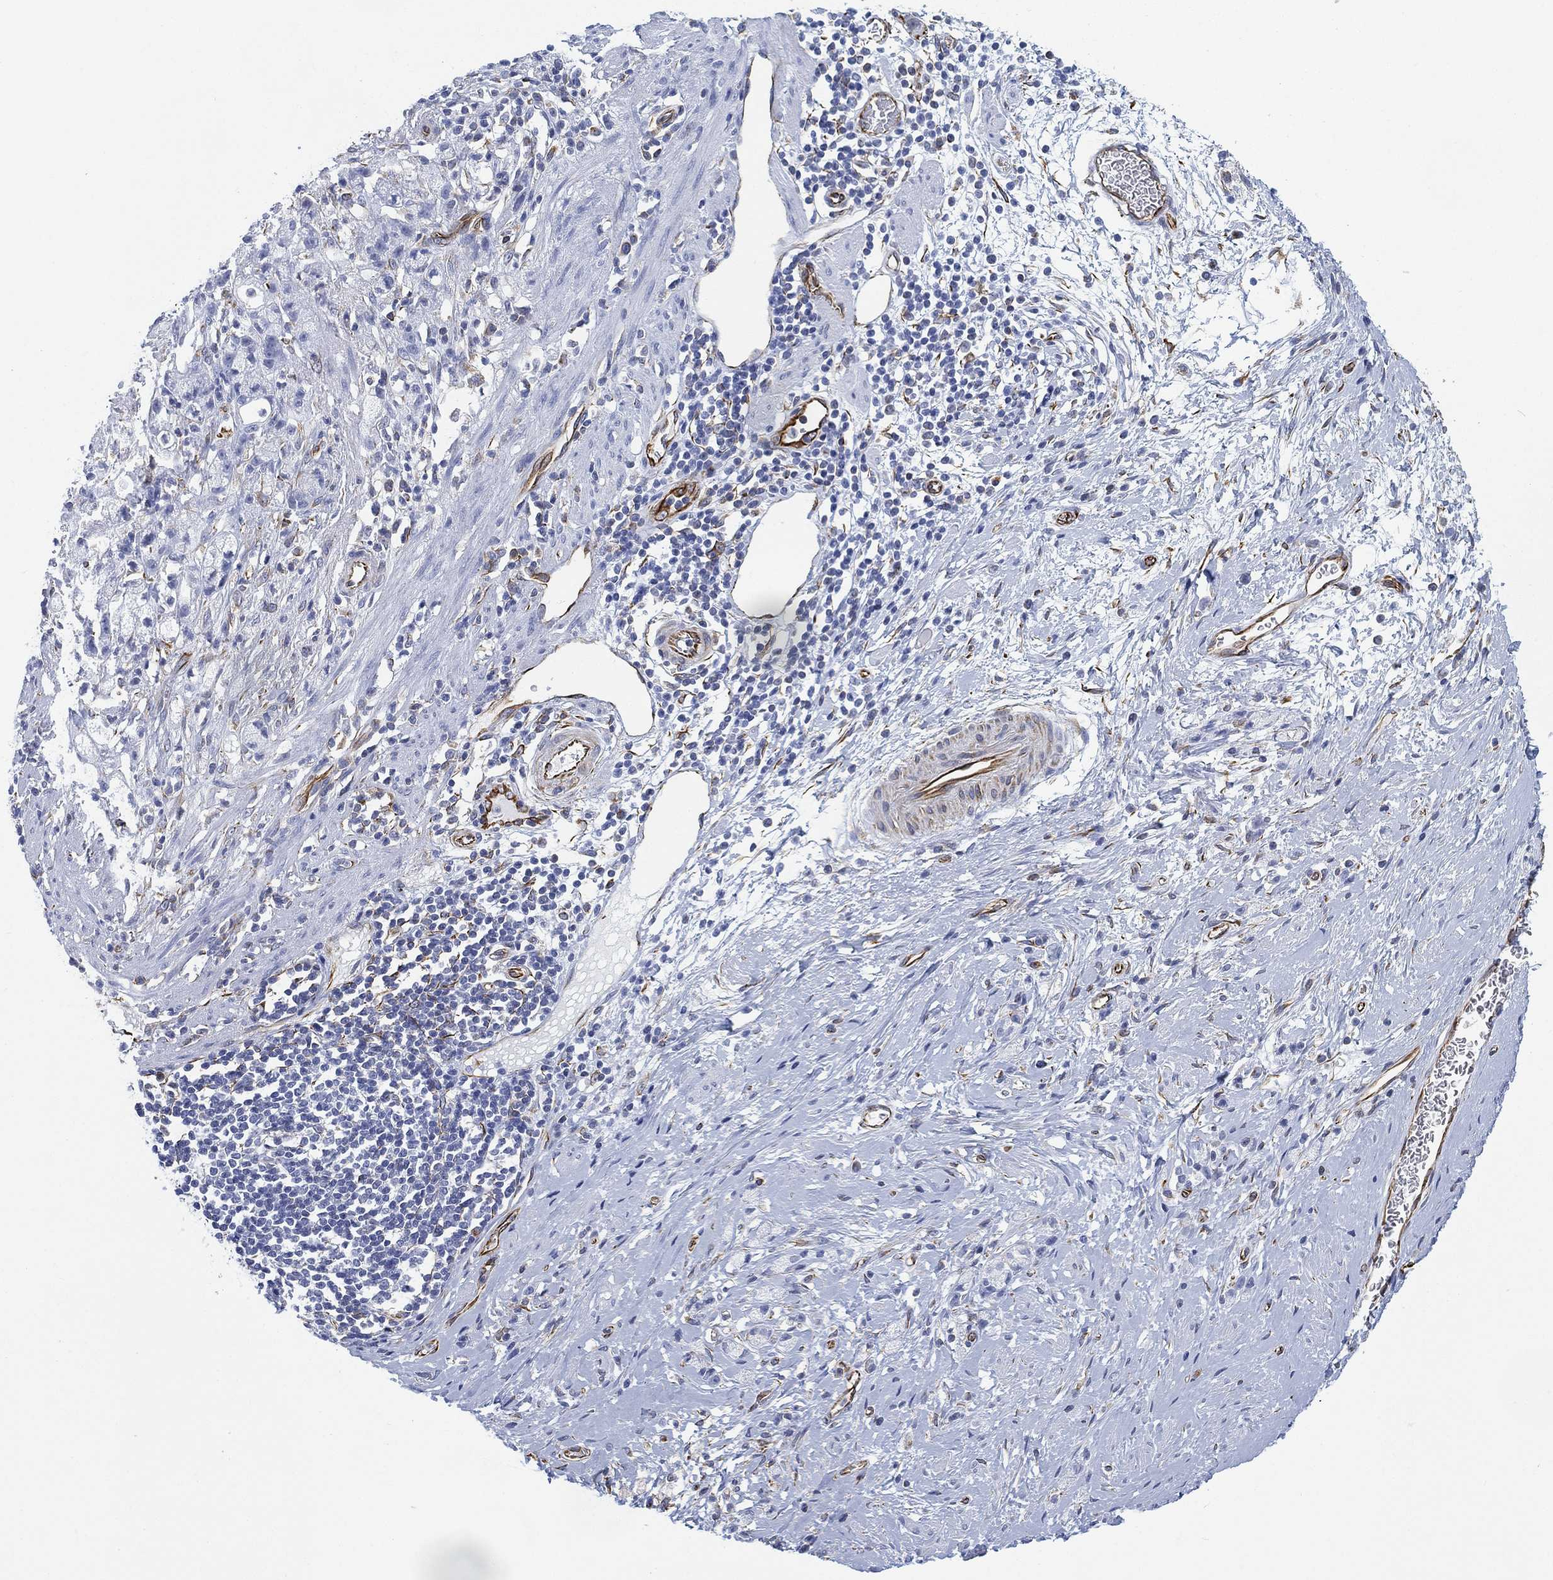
{"staining": {"intensity": "negative", "quantity": "none", "location": "none"}, "tissue": "stomach cancer", "cell_type": "Tumor cells", "image_type": "cancer", "snomed": [{"axis": "morphology", "description": "Adenocarcinoma, NOS"}, {"axis": "topography", "description": "Stomach"}], "caption": "Tumor cells show no significant positivity in stomach adenocarcinoma.", "gene": "PSKH2", "patient": {"sex": "male", "age": 58}}